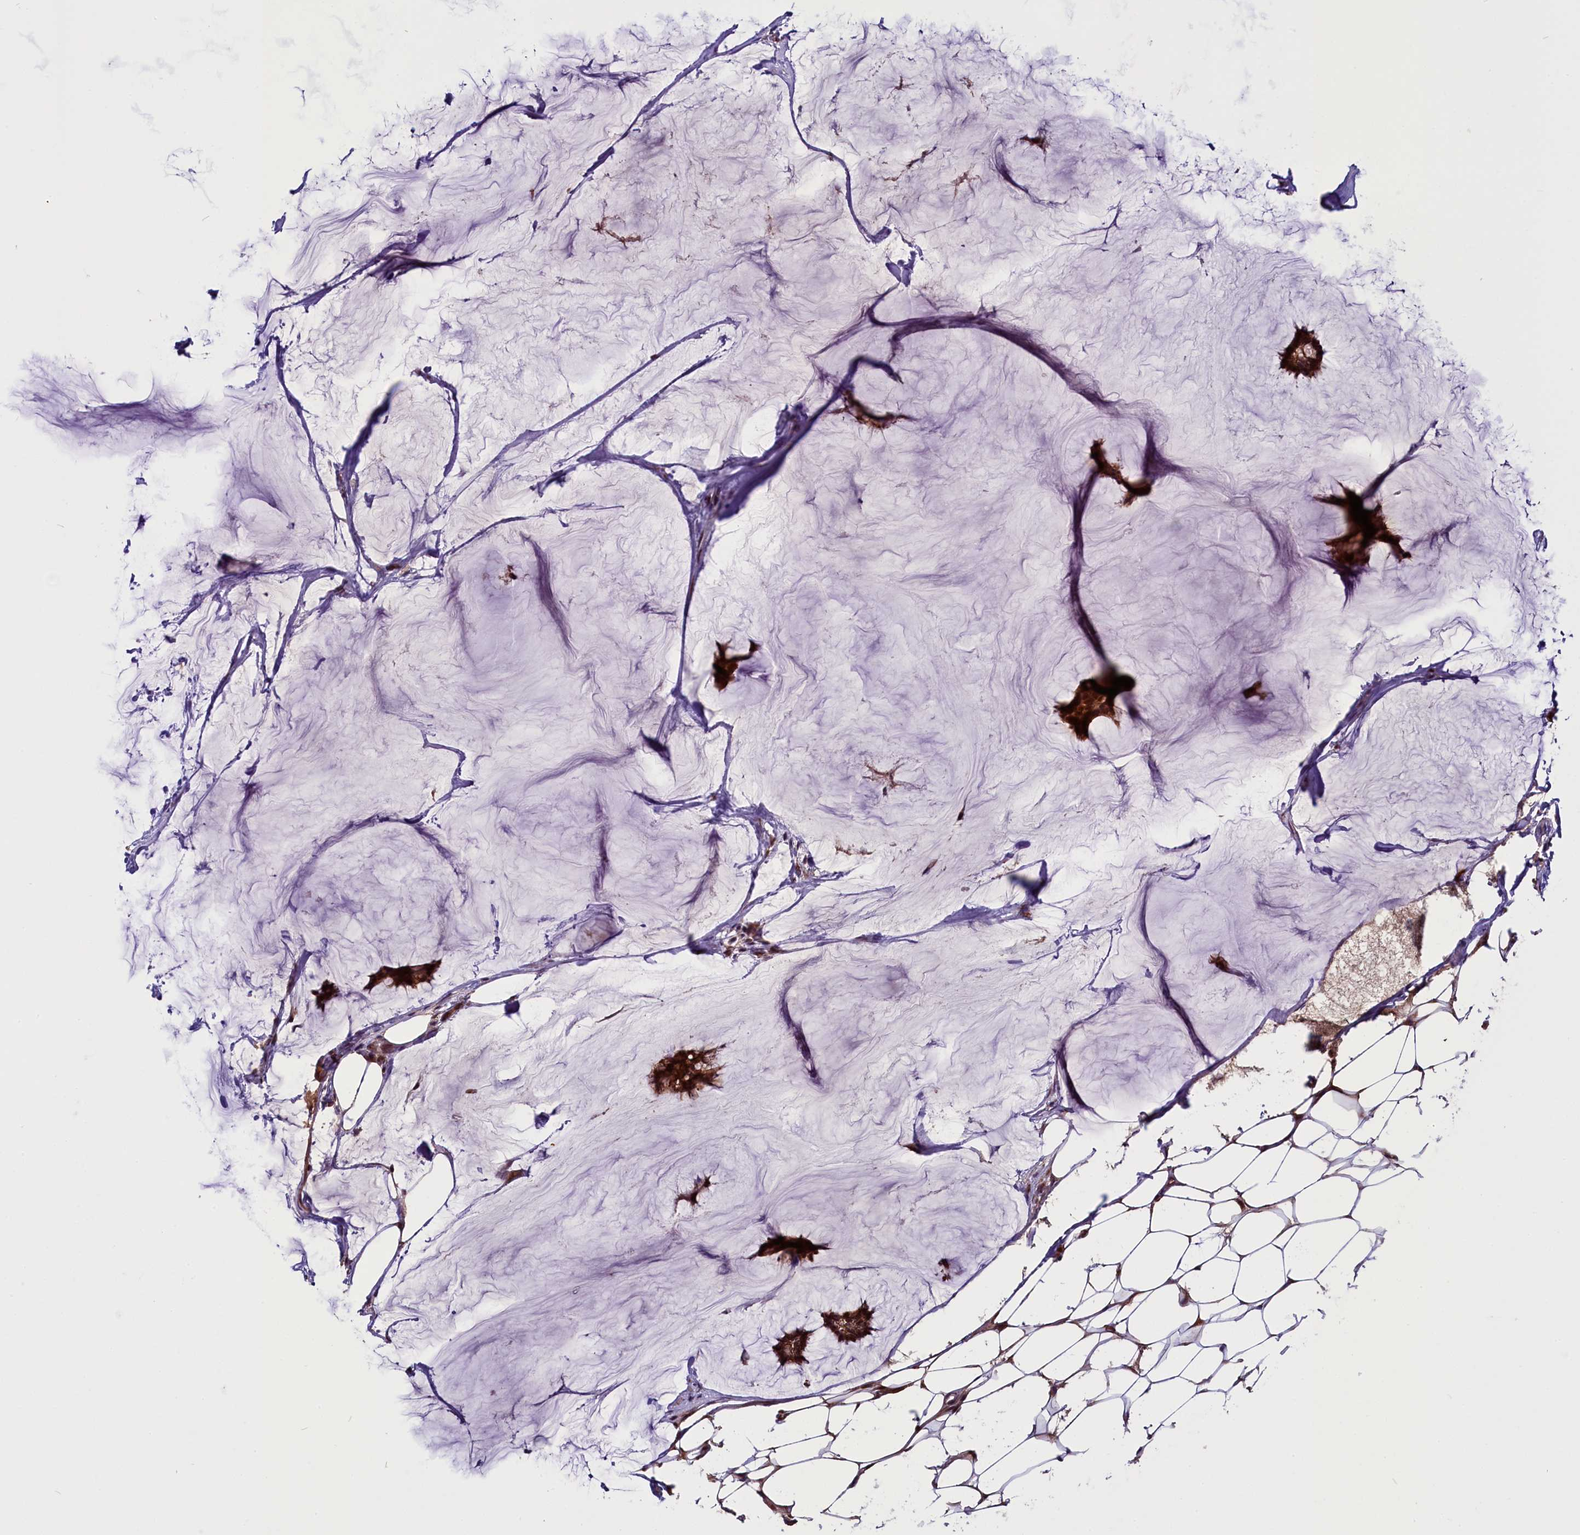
{"staining": {"intensity": "strong", "quantity": ">75%", "location": "cytoplasmic/membranous,nuclear"}, "tissue": "breast cancer", "cell_type": "Tumor cells", "image_type": "cancer", "snomed": [{"axis": "morphology", "description": "Duct carcinoma"}, {"axis": "topography", "description": "Breast"}], "caption": "Strong cytoplasmic/membranous and nuclear positivity for a protein is seen in about >75% of tumor cells of breast cancer (invasive ductal carcinoma) using immunohistochemistry (IHC).", "gene": "RPUSD2", "patient": {"sex": "female", "age": 93}}